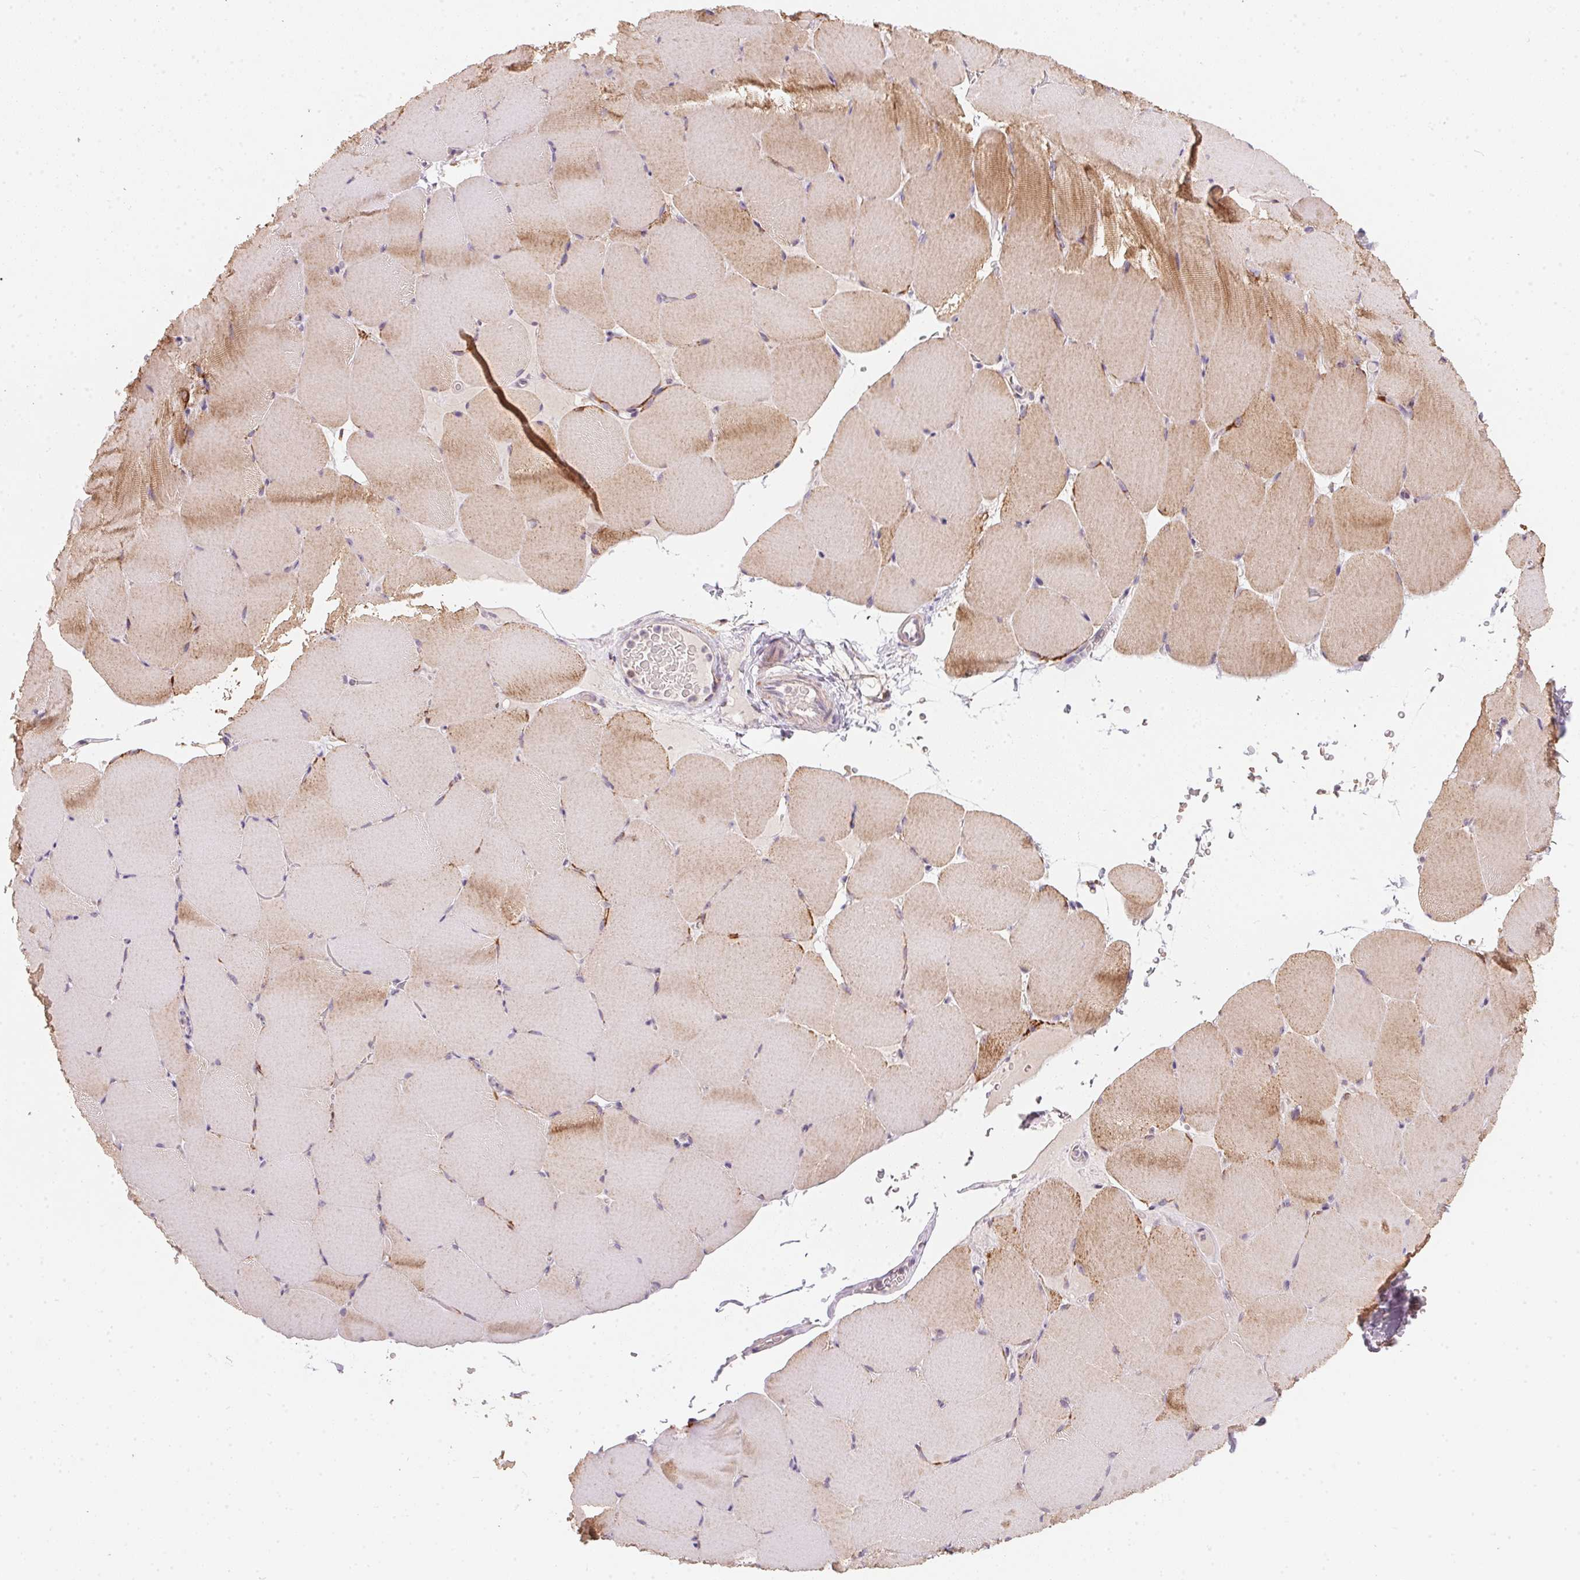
{"staining": {"intensity": "moderate", "quantity": ">75%", "location": "cytoplasmic/membranous"}, "tissue": "skeletal muscle", "cell_type": "Myocytes", "image_type": "normal", "snomed": [{"axis": "morphology", "description": "Normal tissue, NOS"}, {"axis": "topography", "description": "Skeletal muscle"}], "caption": "The immunohistochemical stain highlights moderate cytoplasmic/membranous expression in myocytes of benign skeletal muscle.", "gene": "COQ7", "patient": {"sex": "female", "age": 37}}